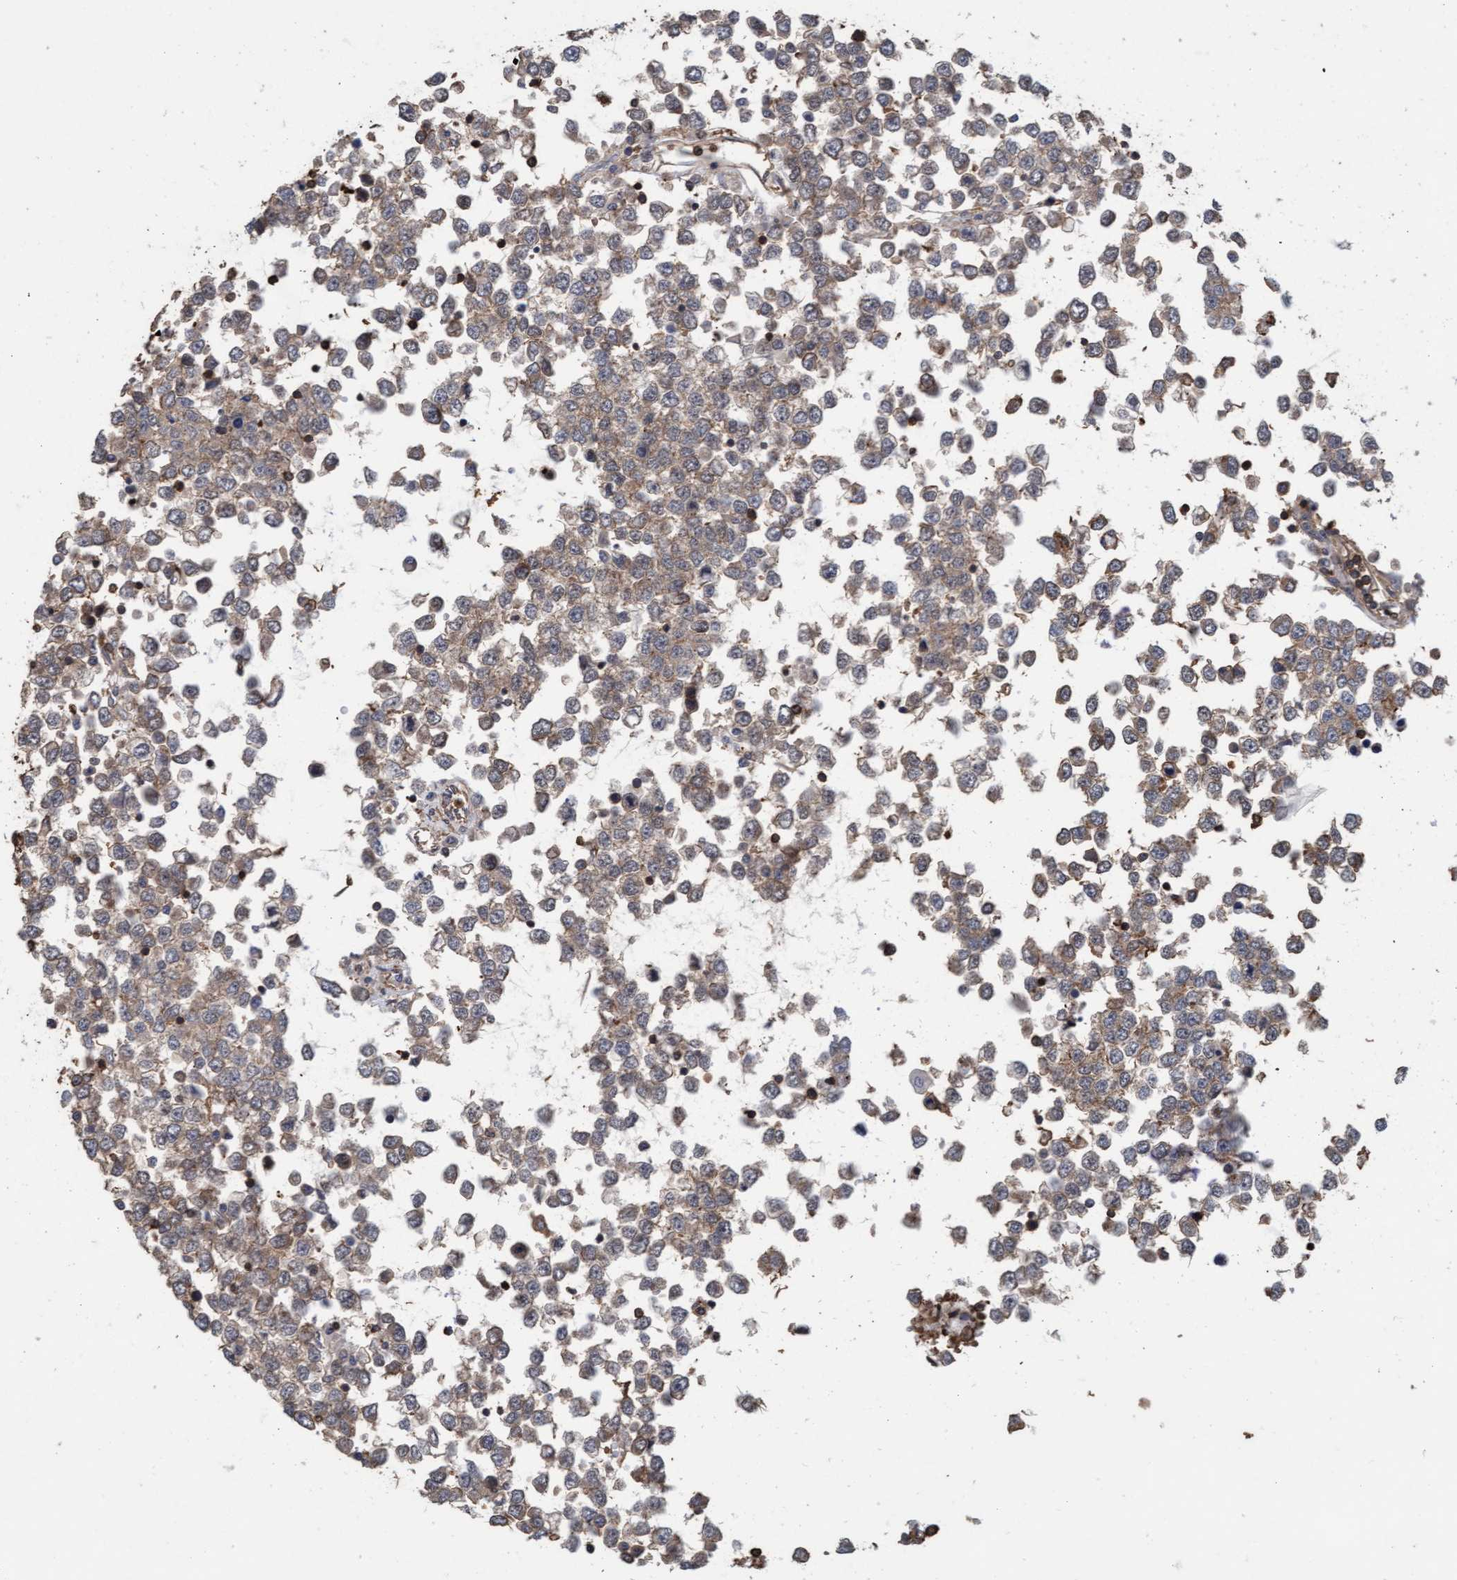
{"staining": {"intensity": "weak", "quantity": ">75%", "location": "cytoplasmic/membranous"}, "tissue": "testis cancer", "cell_type": "Tumor cells", "image_type": "cancer", "snomed": [{"axis": "morphology", "description": "Seminoma, NOS"}, {"axis": "topography", "description": "Testis"}], "caption": "Human testis seminoma stained with a brown dye exhibits weak cytoplasmic/membranous positive expression in approximately >75% of tumor cells.", "gene": "FXR2", "patient": {"sex": "male", "age": 65}}